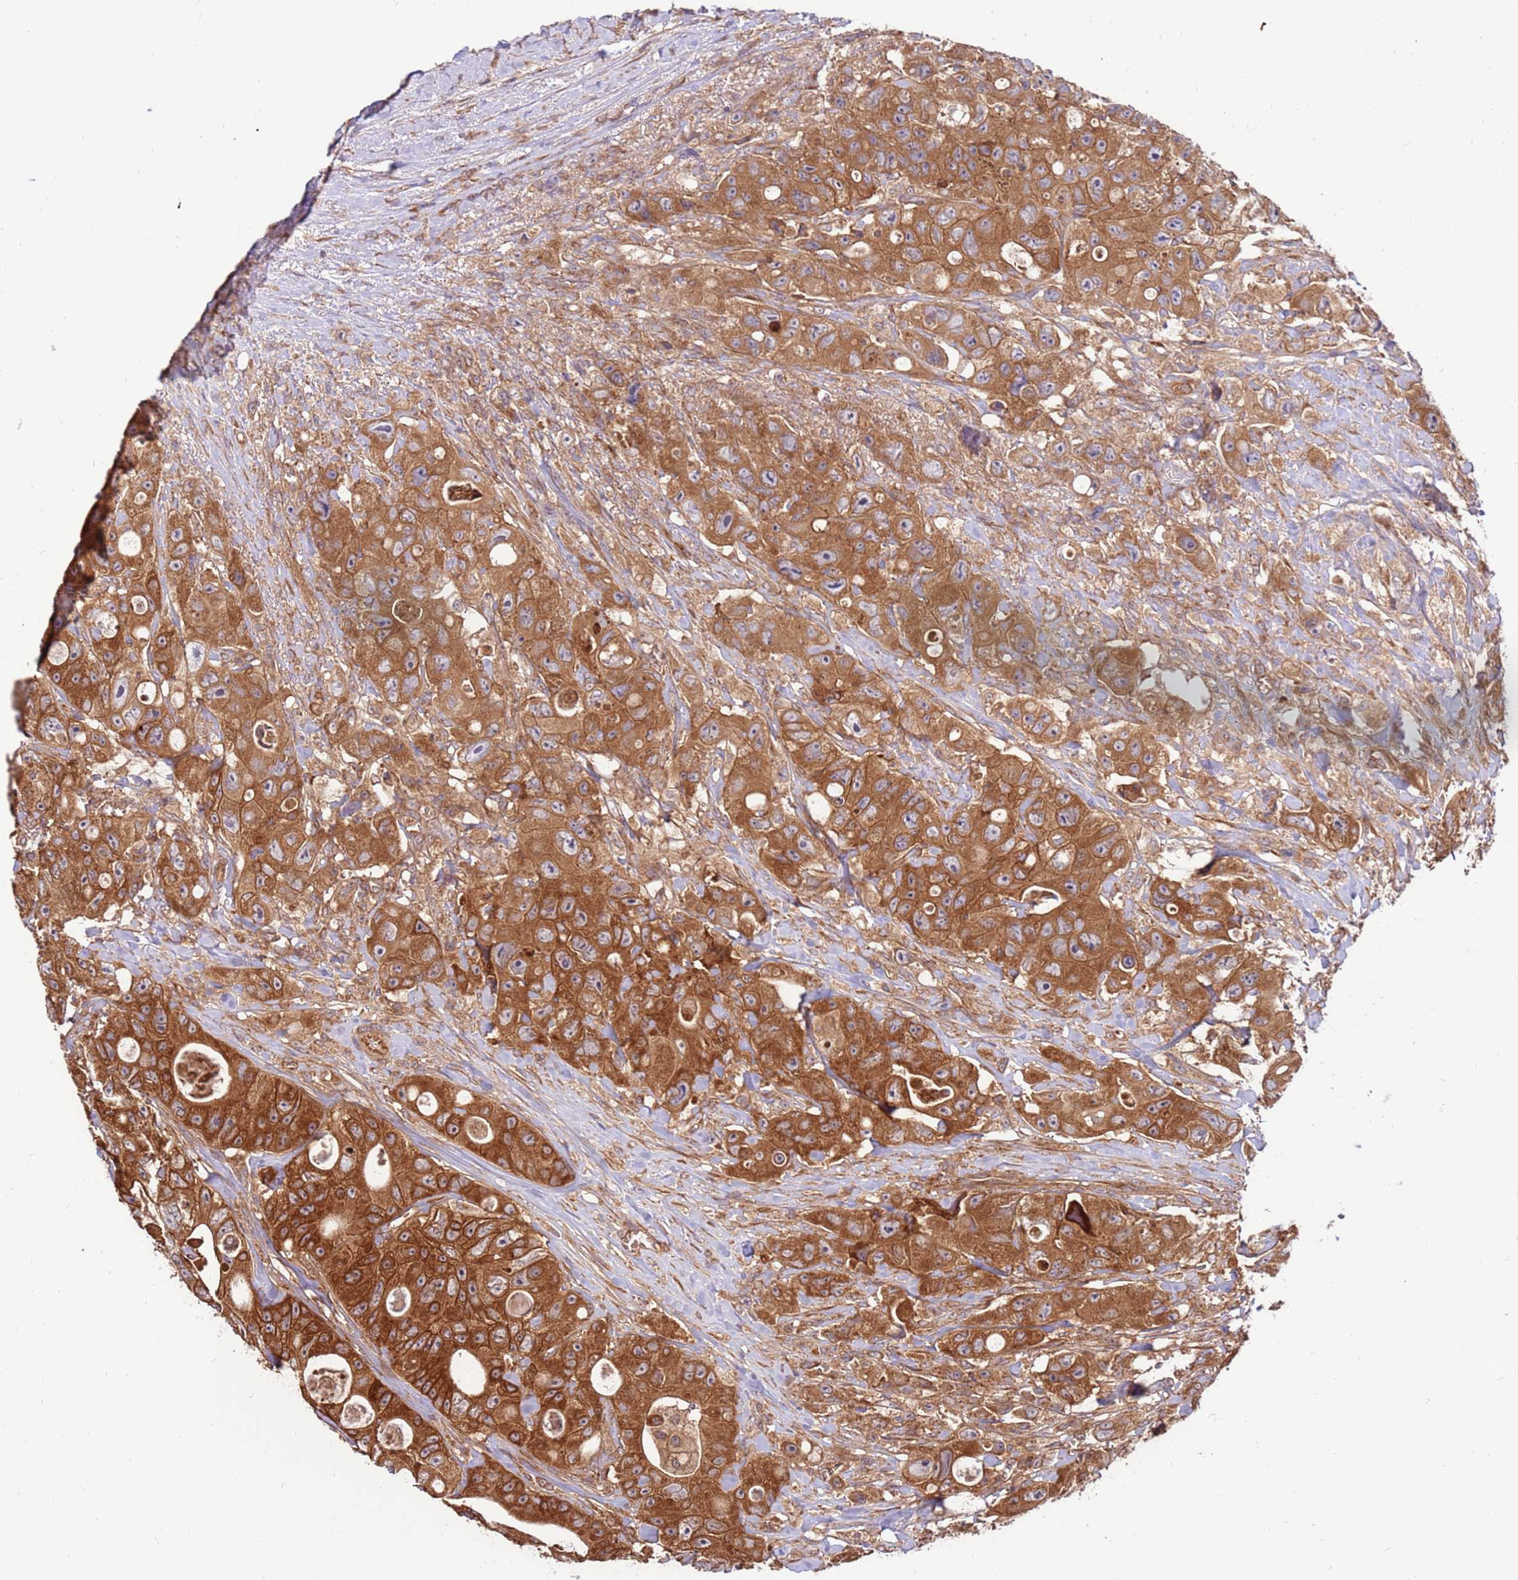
{"staining": {"intensity": "strong", "quantity": ">75%", "location": "cytoplasmic/membranous"}, "tissue": "colorectal cancer", "cell_type": "Tumor cells", "image_type": "cancer", "snomed": [{"axis": "morphology", "description": "Adenocarcinoma, NOS"}, {"axis": "topography", "description": "Colon"}], "caption": "Colorectal cancer (adenocarcinoma) tissue reveals strong cytoplasmic/membranous positivity in about >75% of tumor cells, visualized by immunohistochemistry.", "gene": "SLC44A5", "patient": {"sex": "female", "age": 46}}